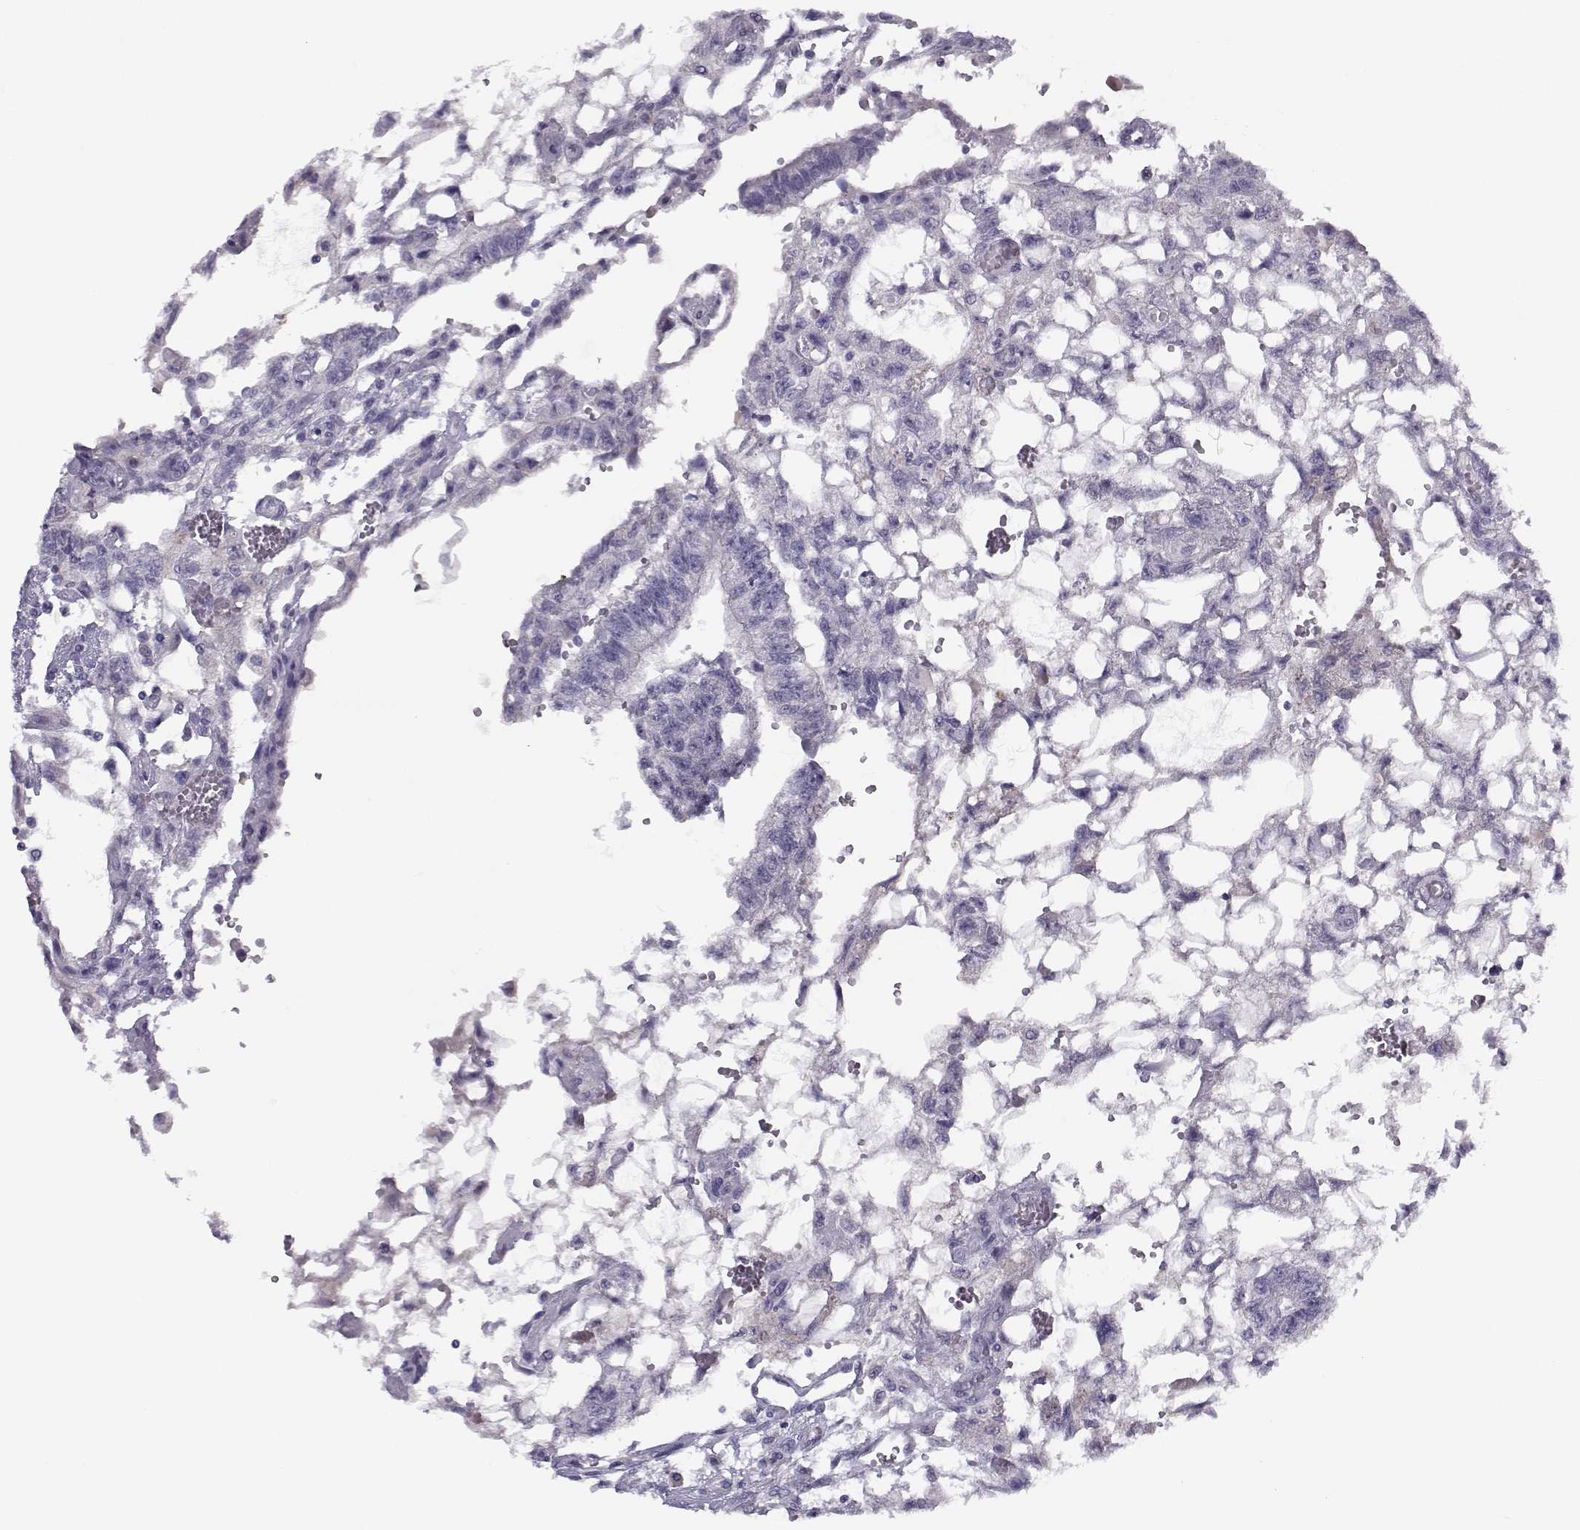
{"staining": {"intensity": "negative", "quantity": "none", "location": "none"}, "tissue": "testis cancer", "cell_type": "Tumor cells", "image_type": "cancer", "snomed": [{"axis": "morphology", "description": "Carcinoma, Embryonal, NOS"}, {"axis": "topography", "description": "Testis"}], "caption": "This is an immunohistochemistry photomicrograph of testis cancer (embryonal carcinoma). There is no staining in tumor cells.", "gene": "CFAP77", "patient": {"sex": "male", "age": 32}}